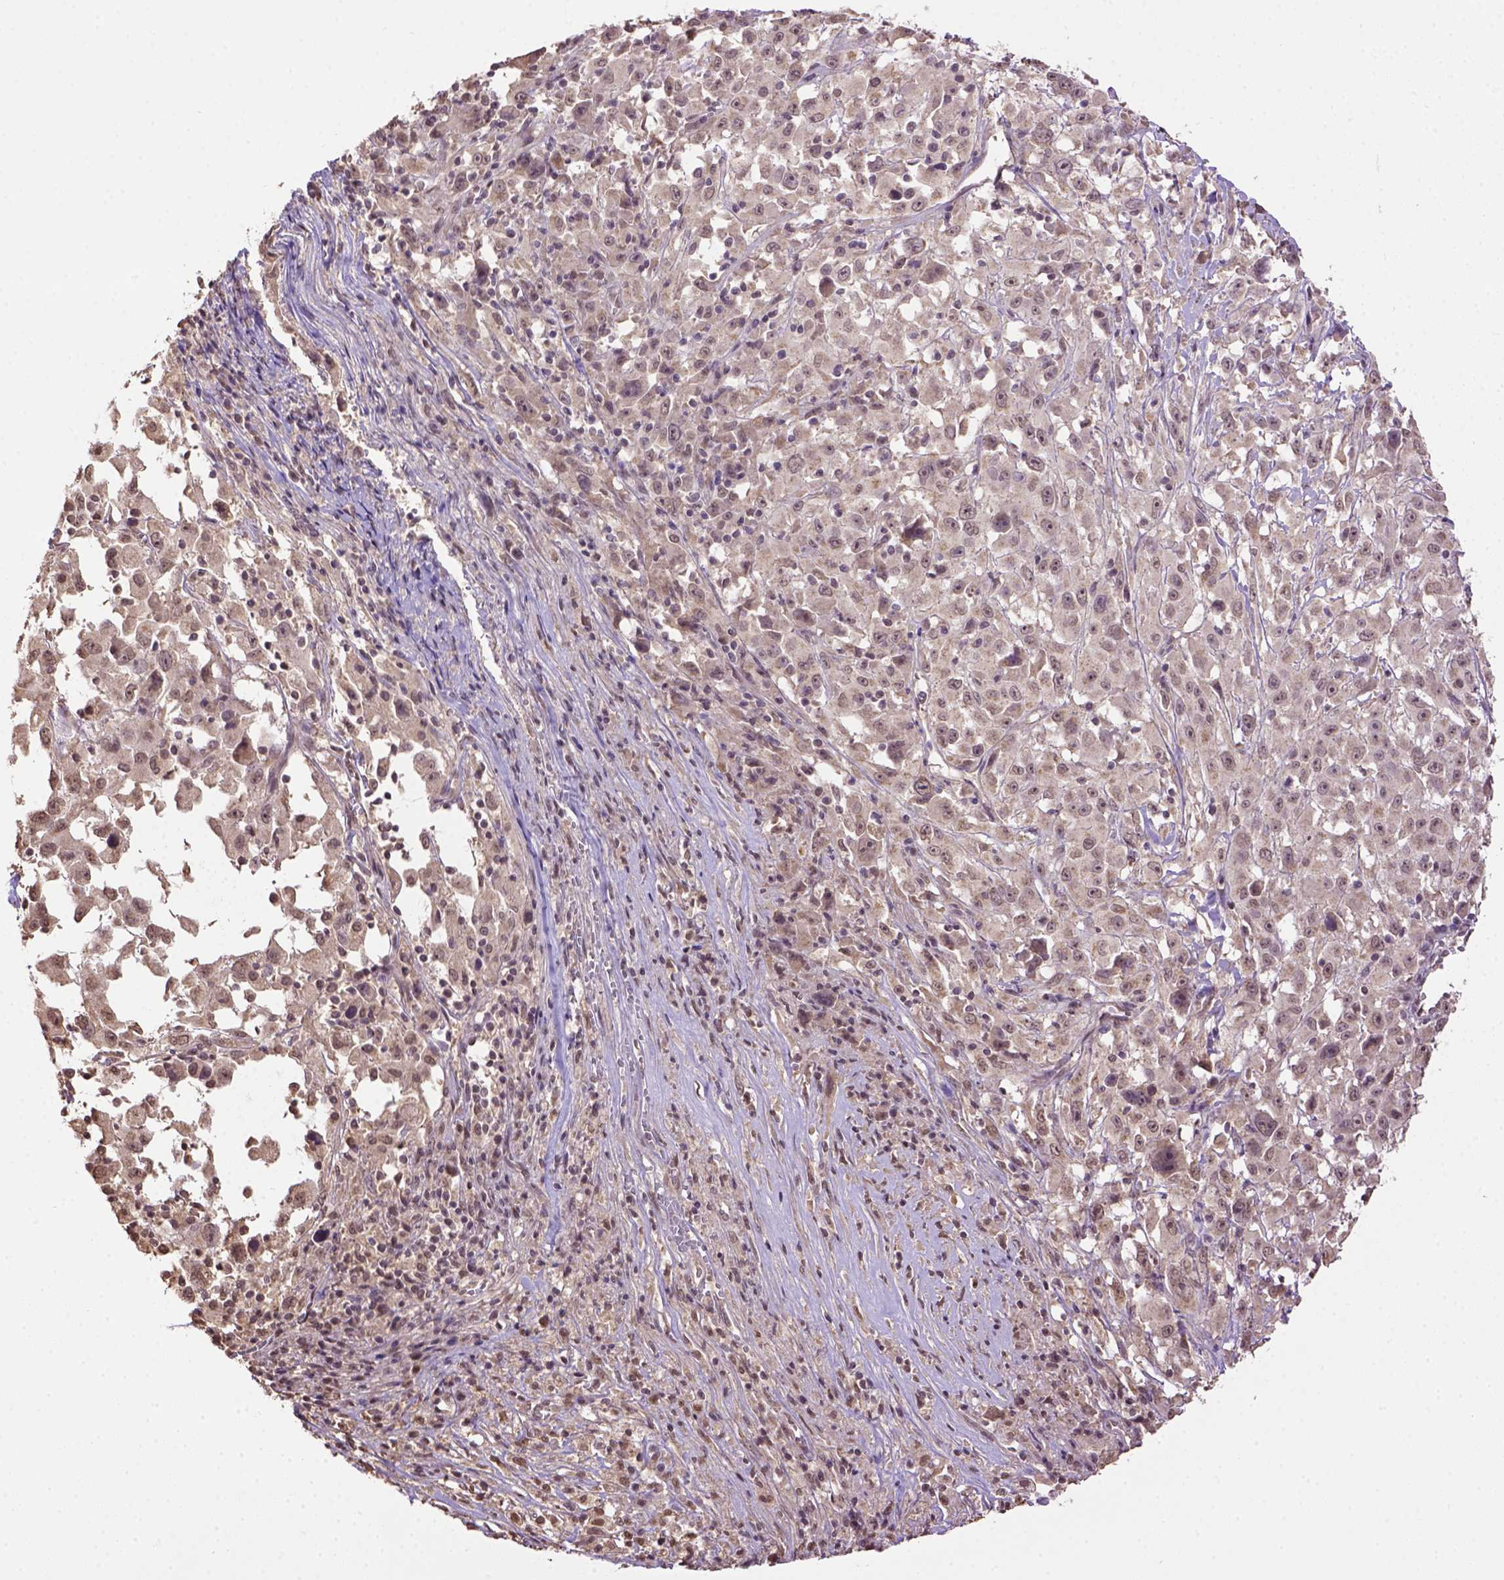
{"staining": {"intensity": "weak", "quantity": "25%-75%", "location": "cytoplasmic/membranous"}, "tissue": "melanoma", "cell_type": "Tumor cells", "image_type": "cancer", "snomed": [{"axis": "morphology", "description": "Malignant melanoma, Metastatic site"}, {"axis": "topography", "description": "Soft tissue"}], "caption": "The image displays staining of malignant melanoma (metastatic site), revealing weak cytoplasmic/membranous protein staining (brown color) within tumor cells. The protein is stained brown, and the nuclei are stained in blue (DAB IHC with brightfield microscopy, high magnification).", "gene": "WDR17", "patient": {"sex": "male", "age": 50}}